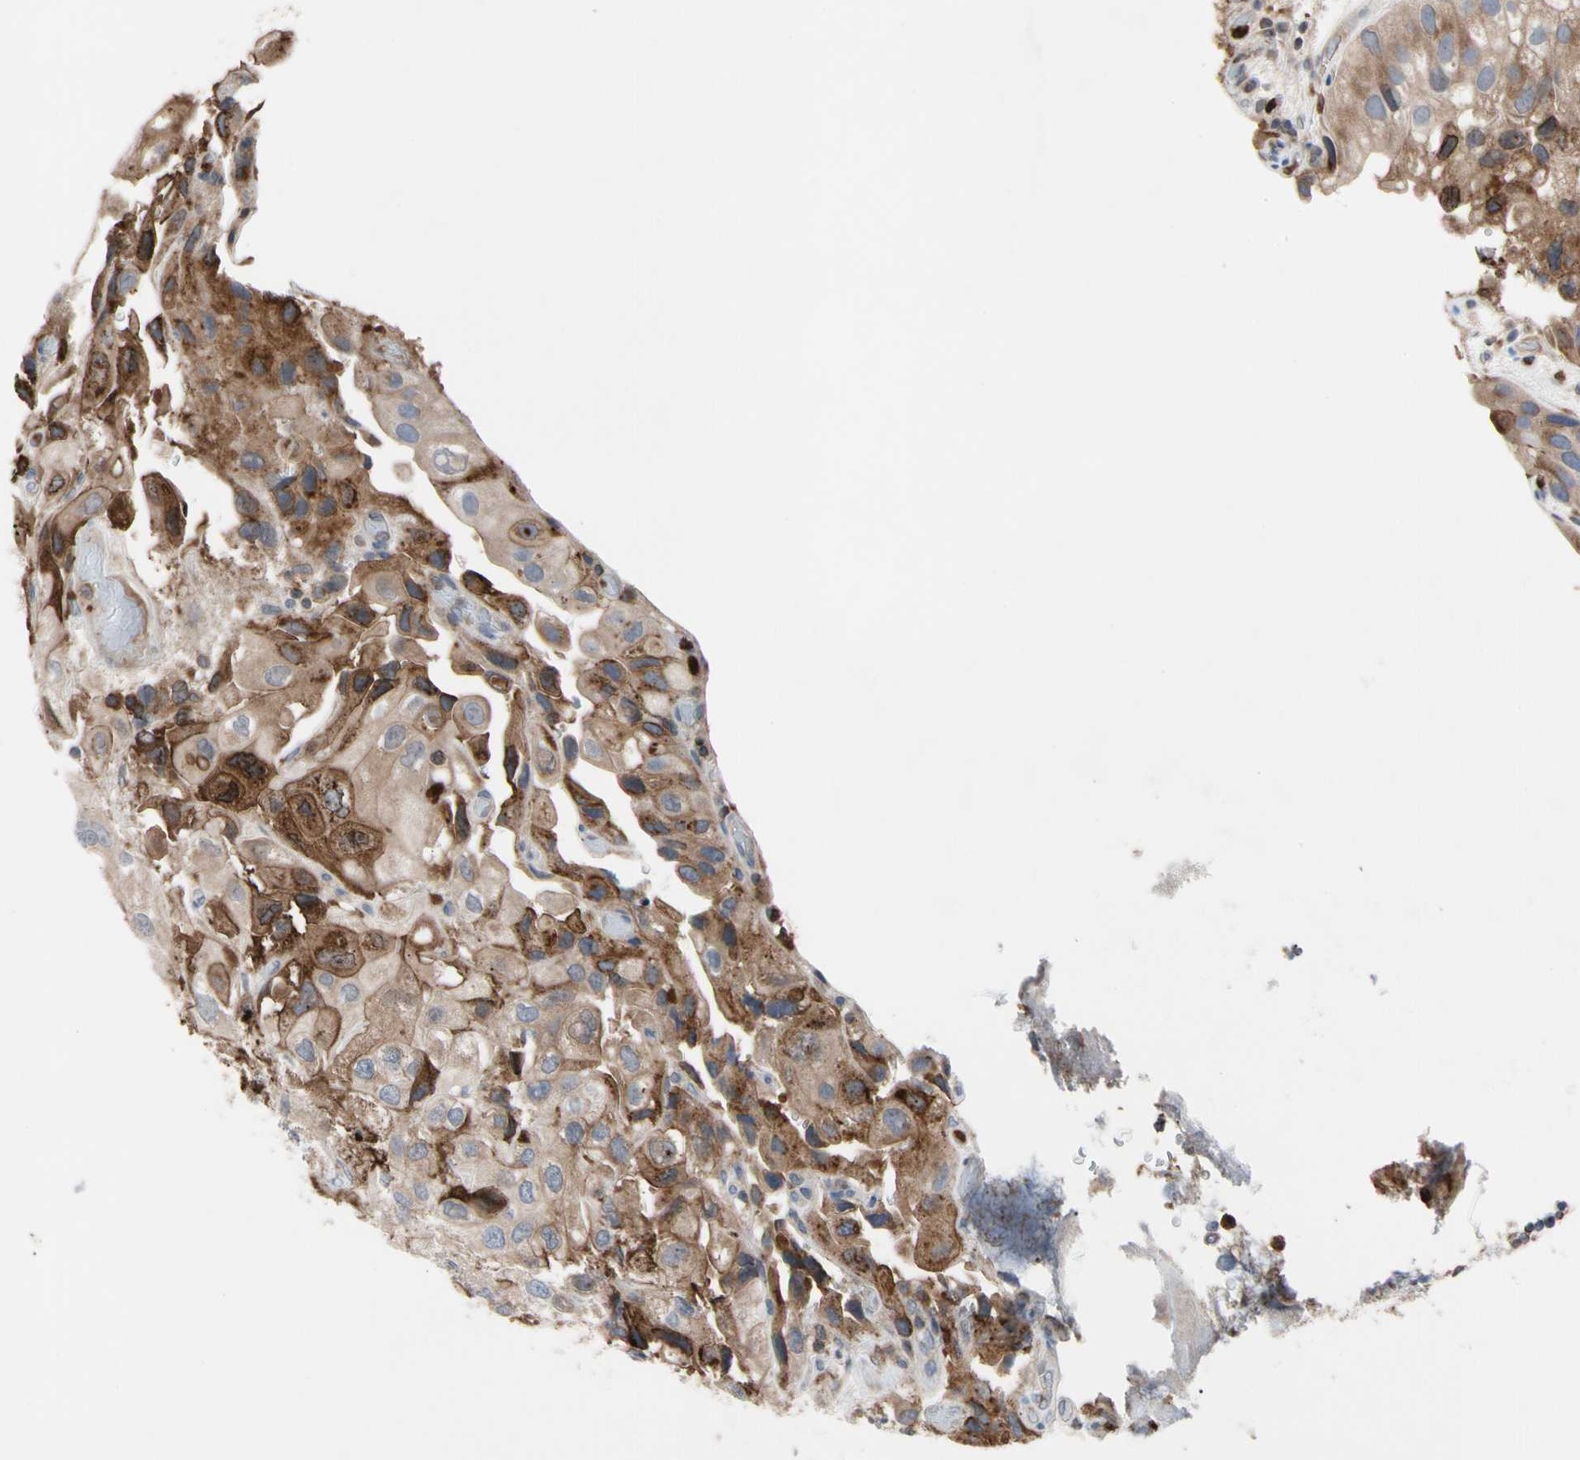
{"staining": {"intensity": "strong", "quantity": "25%-75%", "location": "cytoplasmic/membranous"}, "tissue": "urothelial cancer", "cell_type": "Tumor cells", "image_type": "cancer", "snomed": [{"axis": "morphology", "description": "Urothelial carcinoma, High grade"}, {"axis": "topography", "description": "Urinary bladder"}], "caption": "Human urothelial carcinoma (high-grade) stained with a protein marker exhibits strong staining in tumor cells.", "gene": "MCL1", "patient": {"sex": "female", "age": 64}}